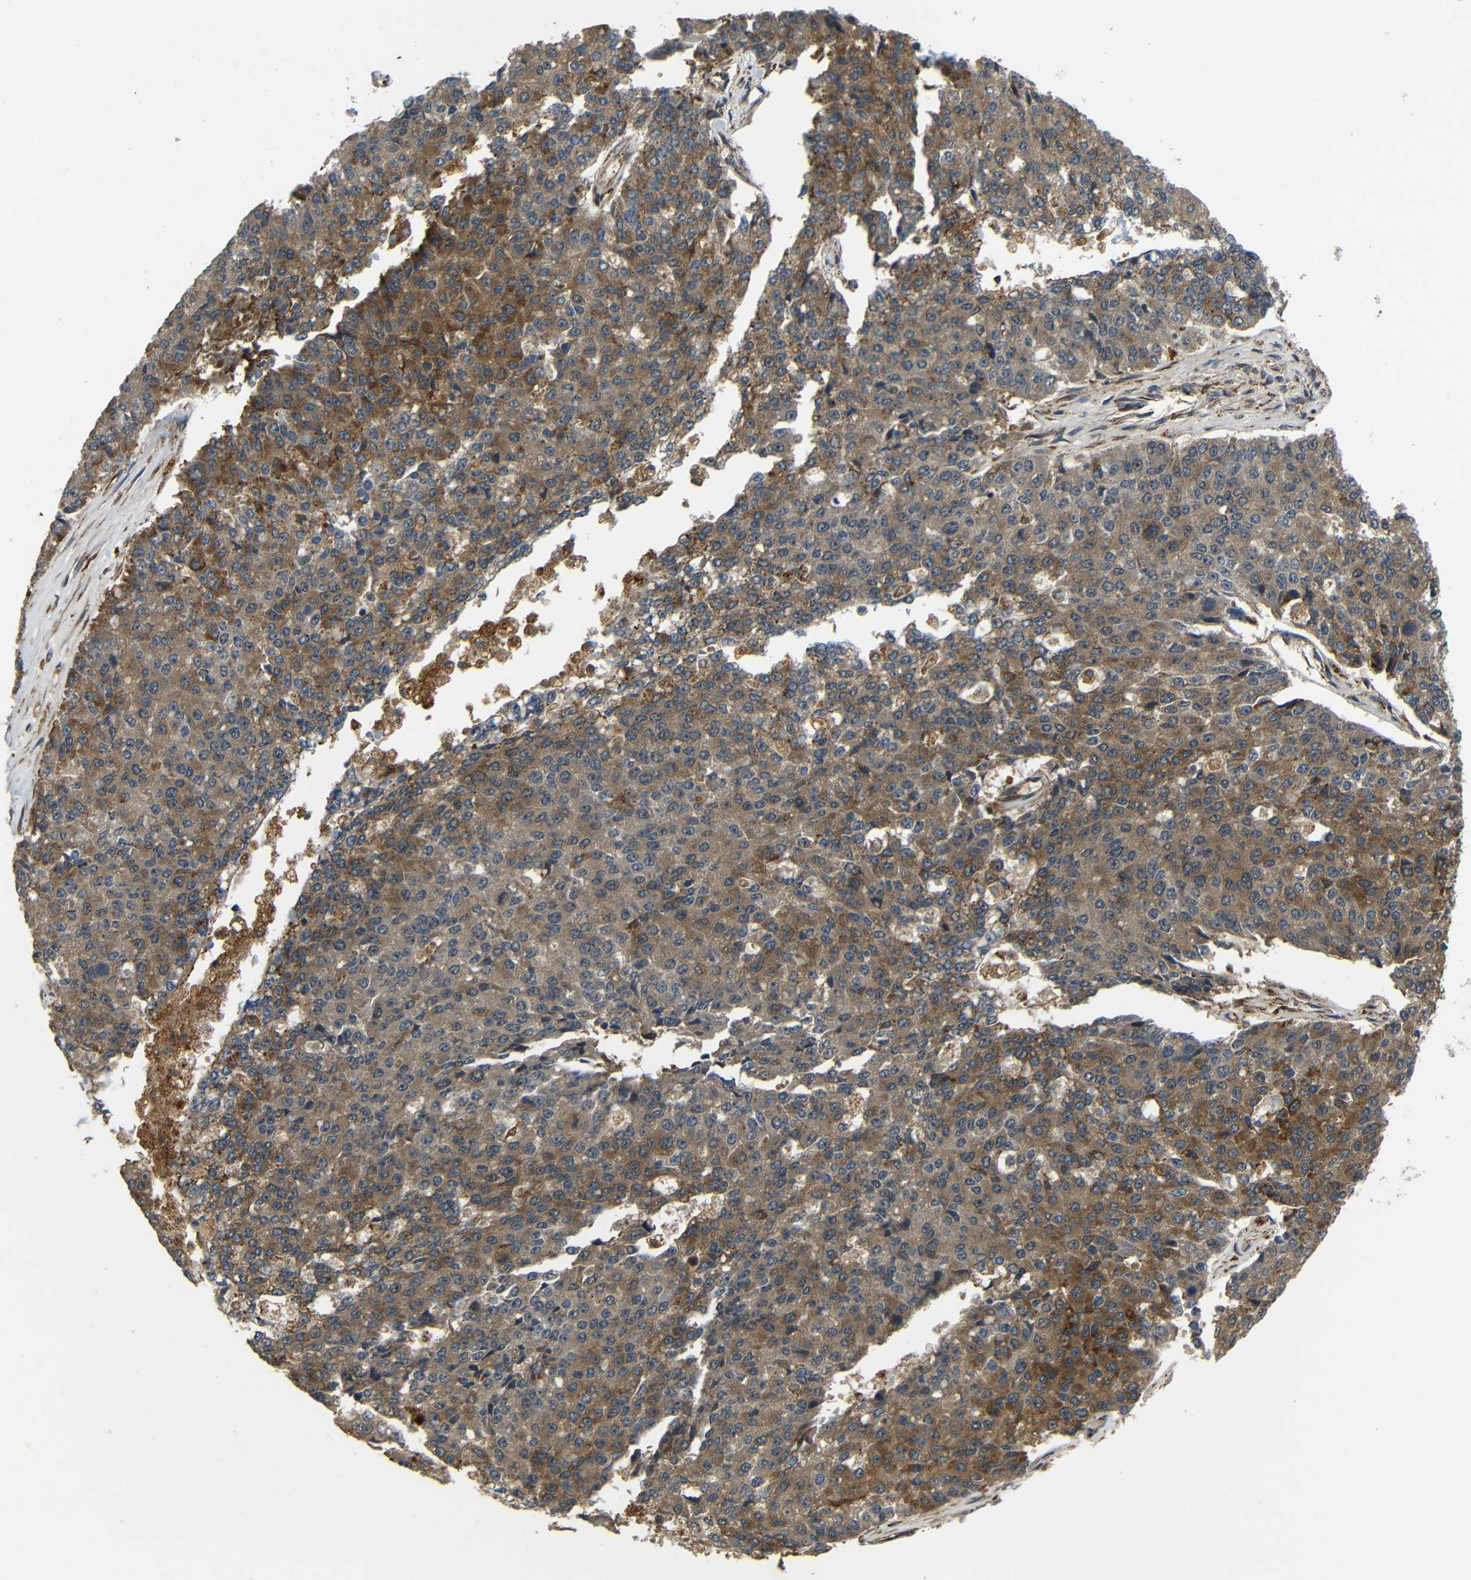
{"staining": {"intensity": "moderate", "quantity": ">75%", "location": "cytoplasmic/membranous"}, "tissue": "pancreatic cancer", "cell_type": "Tumor cells", "image_type": "cancer", "snomed": [{"axis": "morphology", "description": "Adenocarcinoma, NOS"}, {"axis": "topography", "description": "Pancreas"}], "caption": "Adenocarcinoma (pancreatic) was stained to show a protein in brown. There is medium levels of moderate cytoplasmic/membranous staining in approximately >75% of tumor cells.", "gene": "EPHB2", "patient": {"sex": "male", "age": 50}}